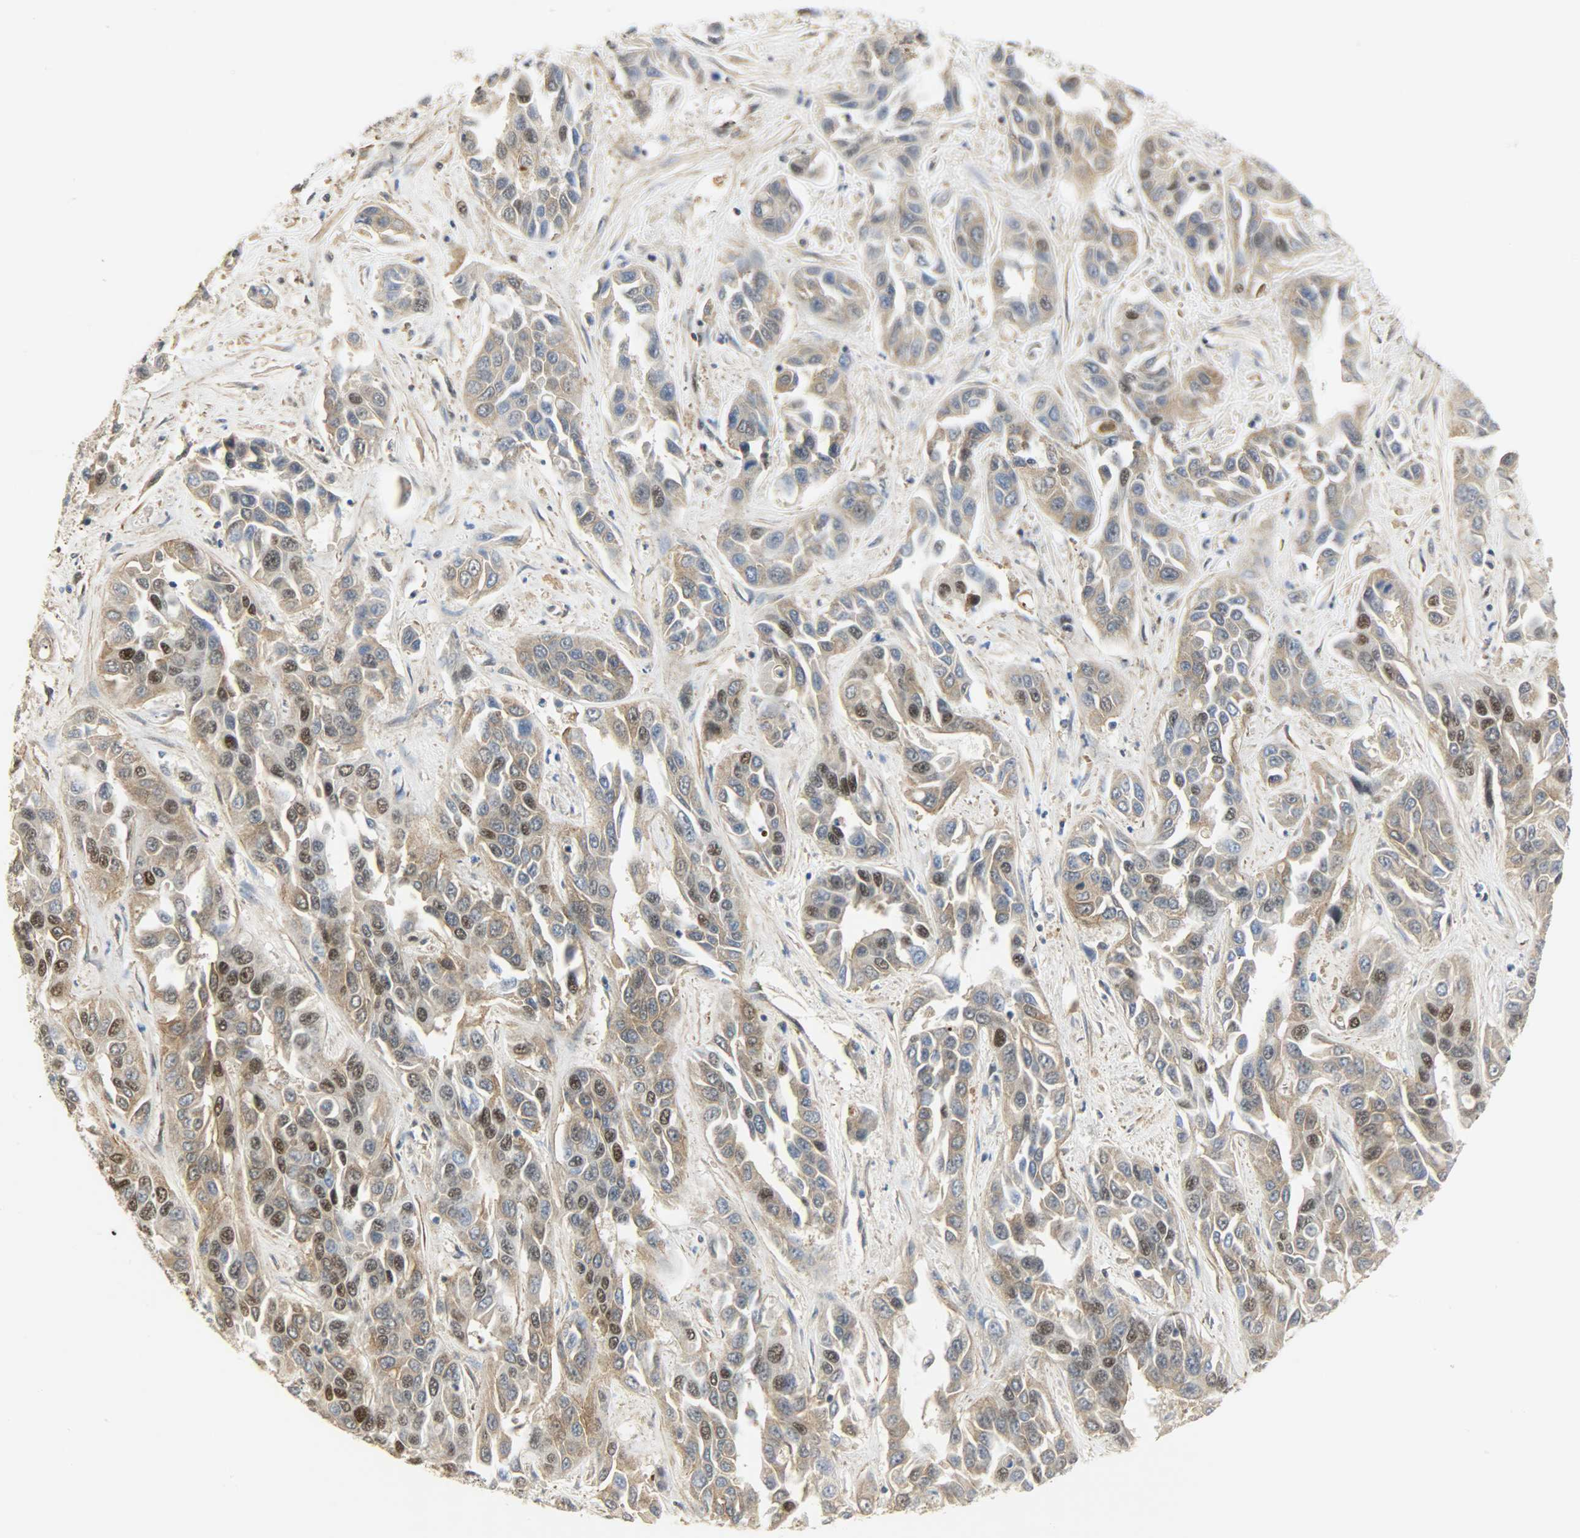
{"staining": {"intensity": "moderate", "quantity": "25%-75%", "location": "cytoplasmic/membranous,nuclear"}, "tissue": "liver cancer", "cell_type": "Tumor cells", "image_type": "cancer", "snomed": [{"axis": "morphology", "description": "Cholangiocarcinoma"}, {"axis": "topography", "description": "Liver"}], "caption": "The histopathology image demonstrates a brown stain indicating the presence of a protein in the cytoplasmic/membranous and nuclear of tumor cells in liver cancer.", "gene": "NPEPL1", "patient": {"sex": "female", "age": 52}}